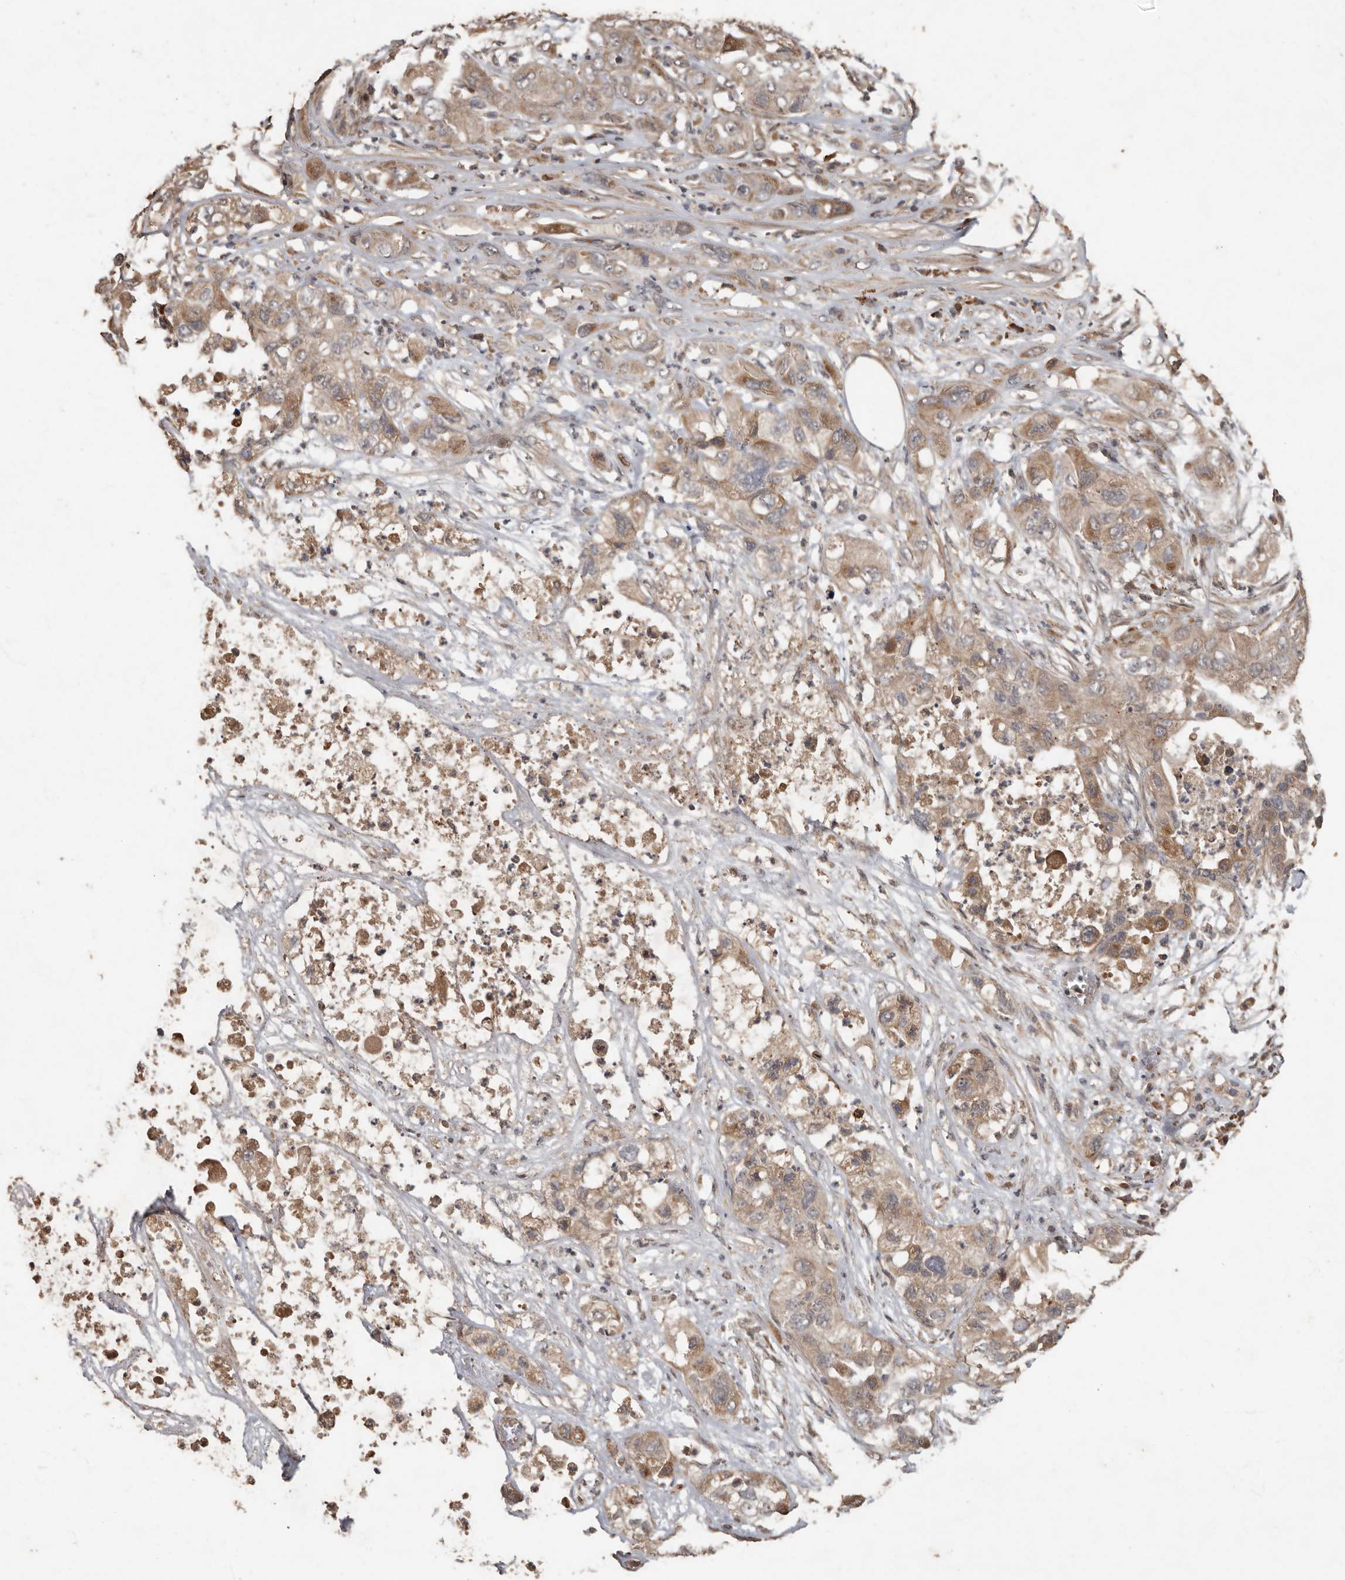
{"staining": {"intensity": "moderate", "quantity": ">75%", "location": "cytoplasmic/membranous"}, "tissue": "pancreatic cancer", "cell_type": "Tumor cells", "image_type": "cancer", "snomed": [{"axis": "morphology", "description": "Adenocarcinoma, NOS"}, {"axis": "topography", "description": "Pancreas"}], "caption": "A medium amount of moderate cytoplasmic/membranous positivity is present in about >75% of tumor cells in adenocarcinoma (pancreatic) tissue.", "gene": "KIF26B", "patient": {"sex": "female", "age": 78}}